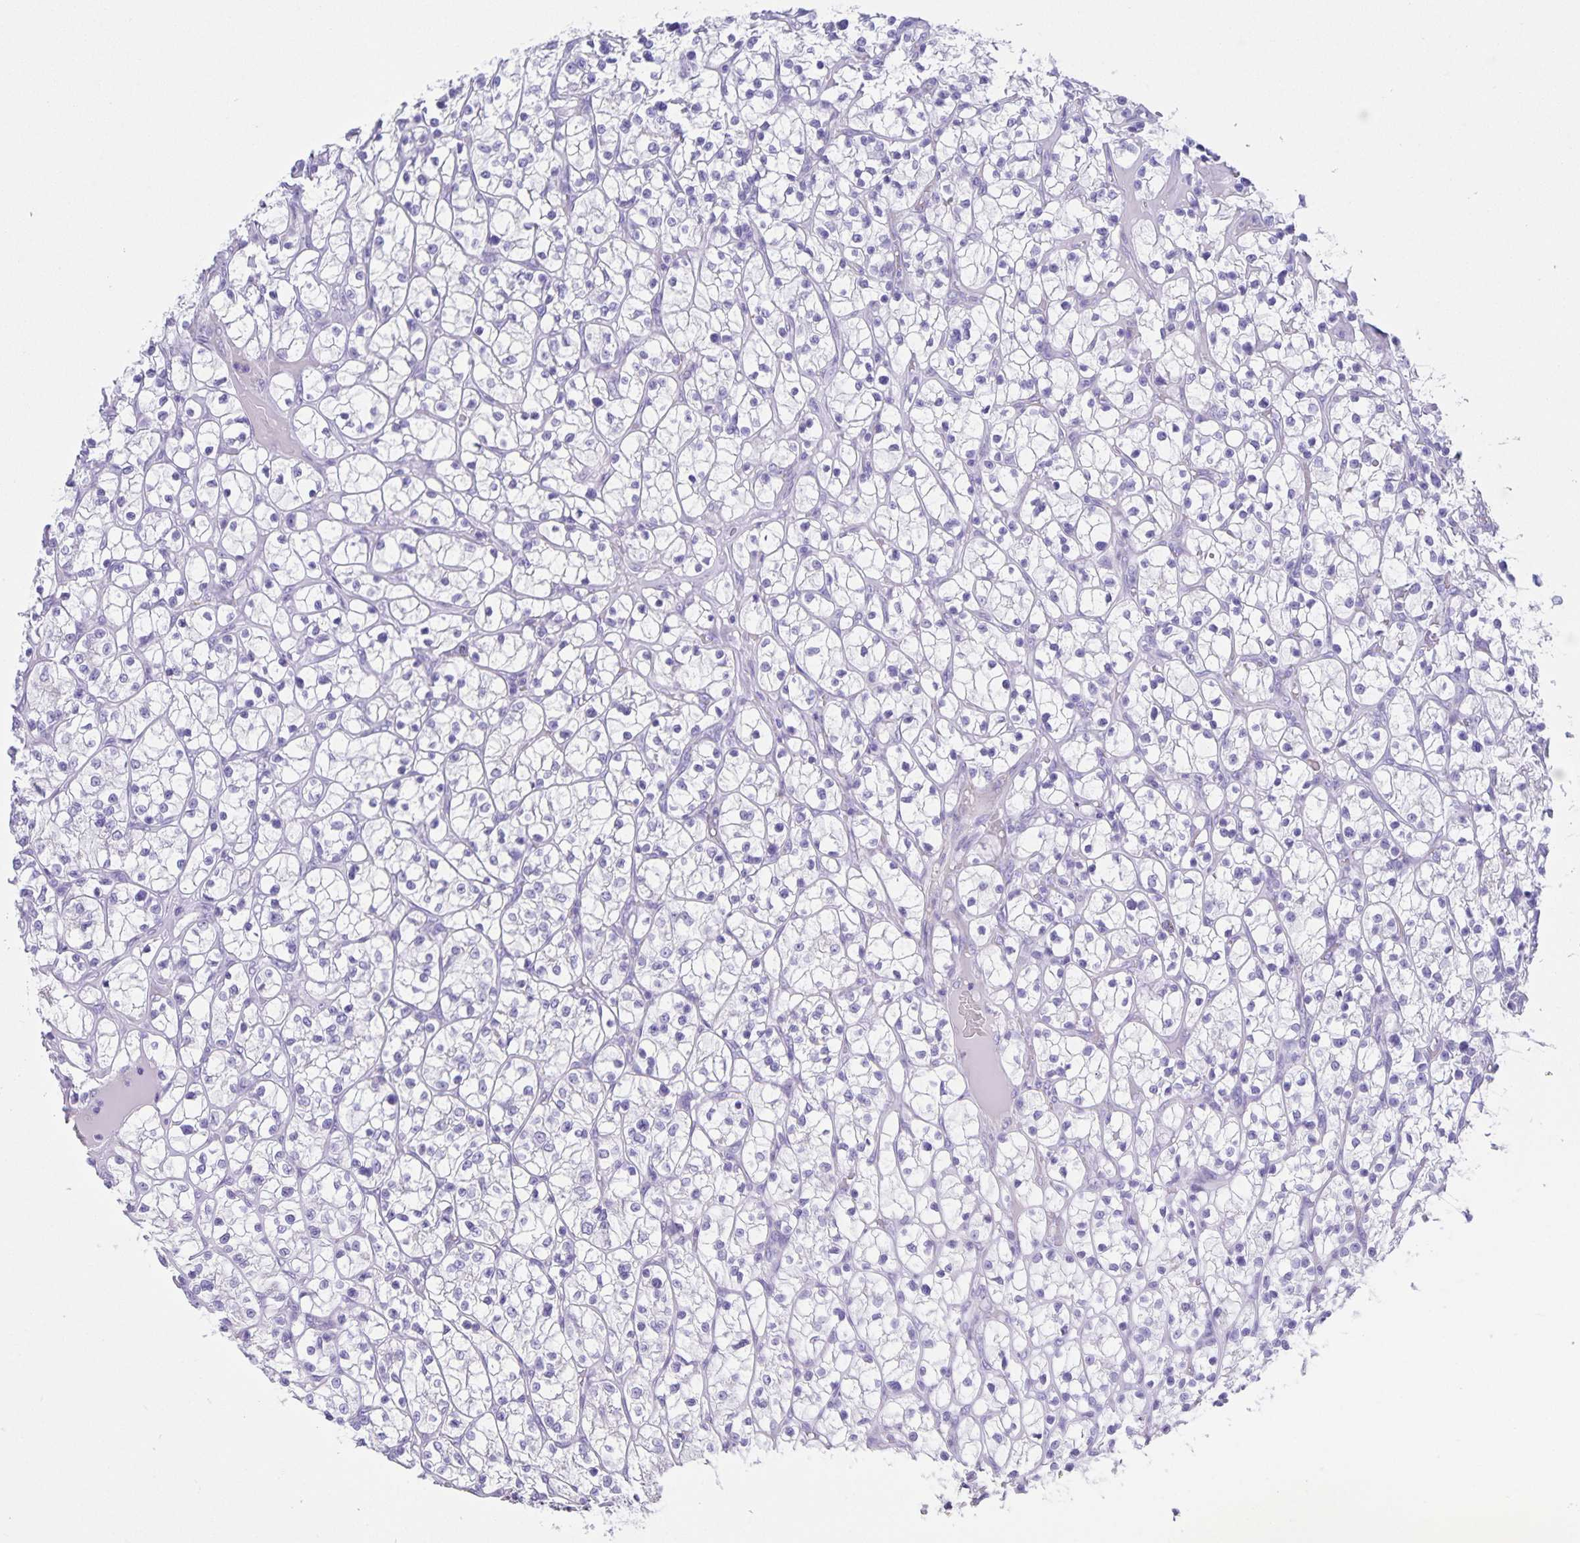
{"staining": {"intensity": "negative", "quantity": "none", "location": "none"}, "tissue": "renal cancer", "cell_type": "Tumor cells", "image_type": "cancer", "snomed": [{"axis": "morphology", "description": "Adenocarcinoma, NOS"}, {"axis": "topography", "description": "Kidney"}], "caption": "A histopathology image of human renal cancer (adenocarcinoma) is negative for staining in tumor cells. The staining was performed using DAB (3,3'-diaminobenzidine) to visualize the protein expression in brown, while the nuclei were stained in blue with hematoxylin (Magnification: 20x).", "gene": "UBQLN3", "patient": {"sex": "female", "age": 64}}